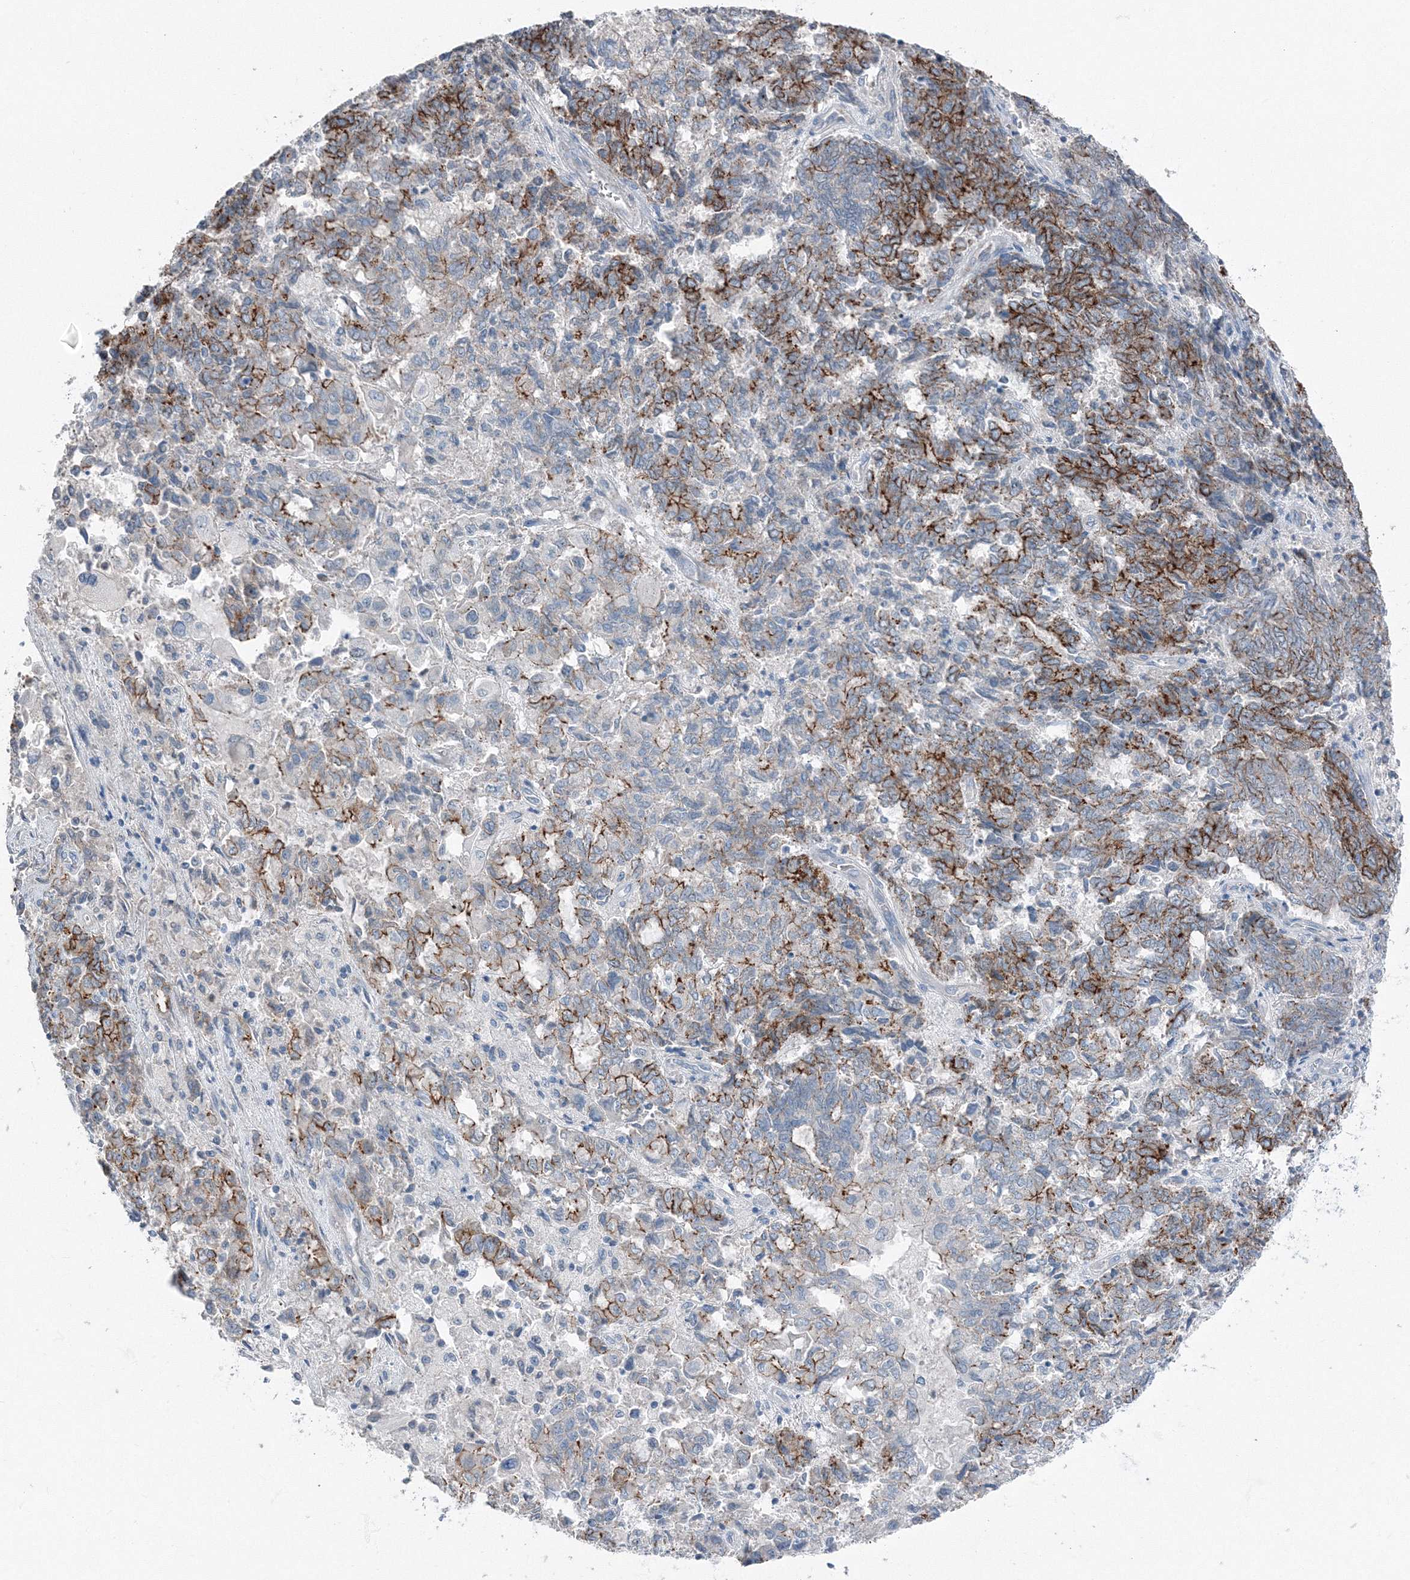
{"staining": {"intensity": "strong", "quantity": "25%-75%", "location": "cytoplasmic/membranous"}, "tissue": "endometrial cancer", "cell_type": "Tumor cells", "image_type": "cancer", "snomed": [{"axis": "morphology", "description": "Adenocarcinoma, NOS"}, {"axis": "topography", "description": "Endometrium"}], "caption": "Endometrial adenocarcinoma stained for a protein displays strong cytoplasmic/membranous positivity in tumor cells.", "gene": "AASDH", "patient": {"sex": "female", "age": 80}}